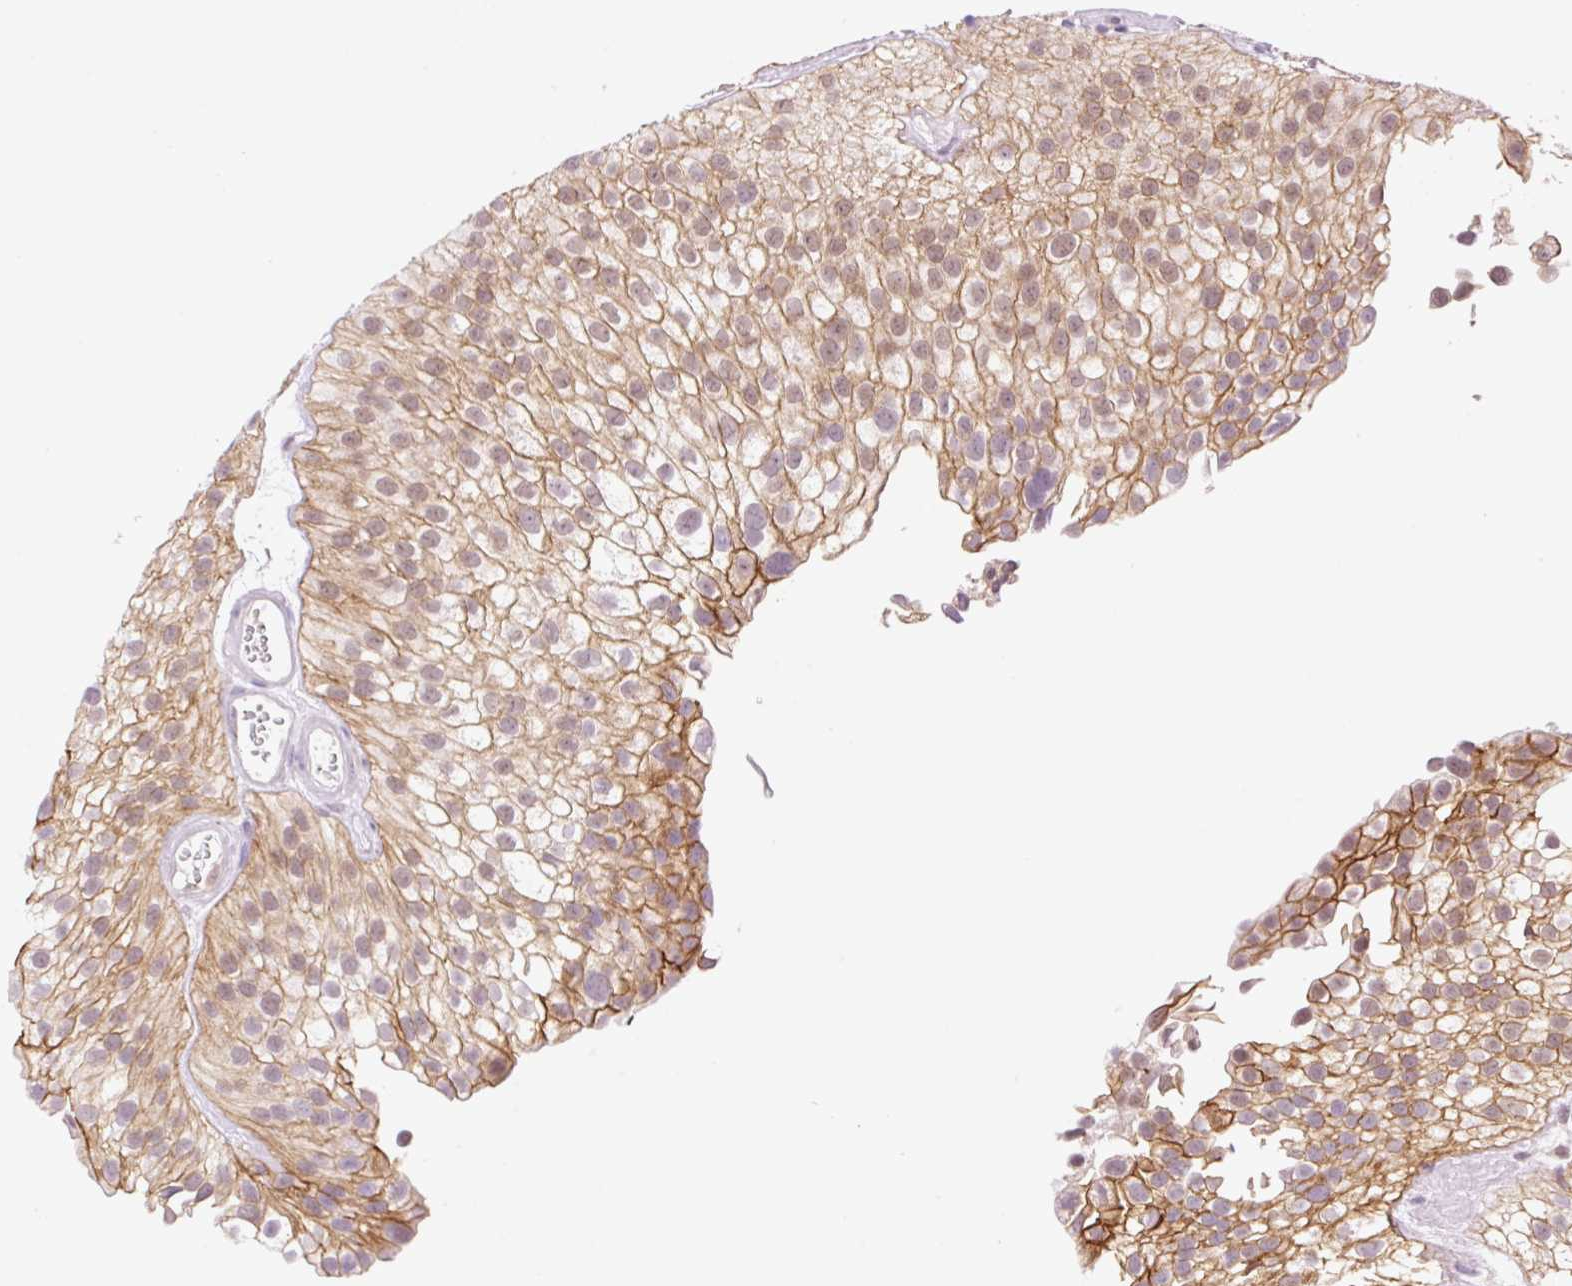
{"staining": {"intensity": "moderate", "quantity": ">75%", "location": "cytoplasmic/membranous,nuclear"}, "tissue": "urothelial cancer", "cell_type": "Tumor cells", "image_type": "cancer", "snomed": [{"axis": "morphology", "description": "Urothelial carcinoma, NOS"}, {"axis": "topography", "description": "Urinary bladder"}], "caption": "DAB immunohistochemical staining of human urothelial cancer reveals moderate cytoplasmic/membranous and nuclear protein staining in about >75% of tumor cells.", "gene": "PALM3", "patient": {"sex": "male", "age": 87}}